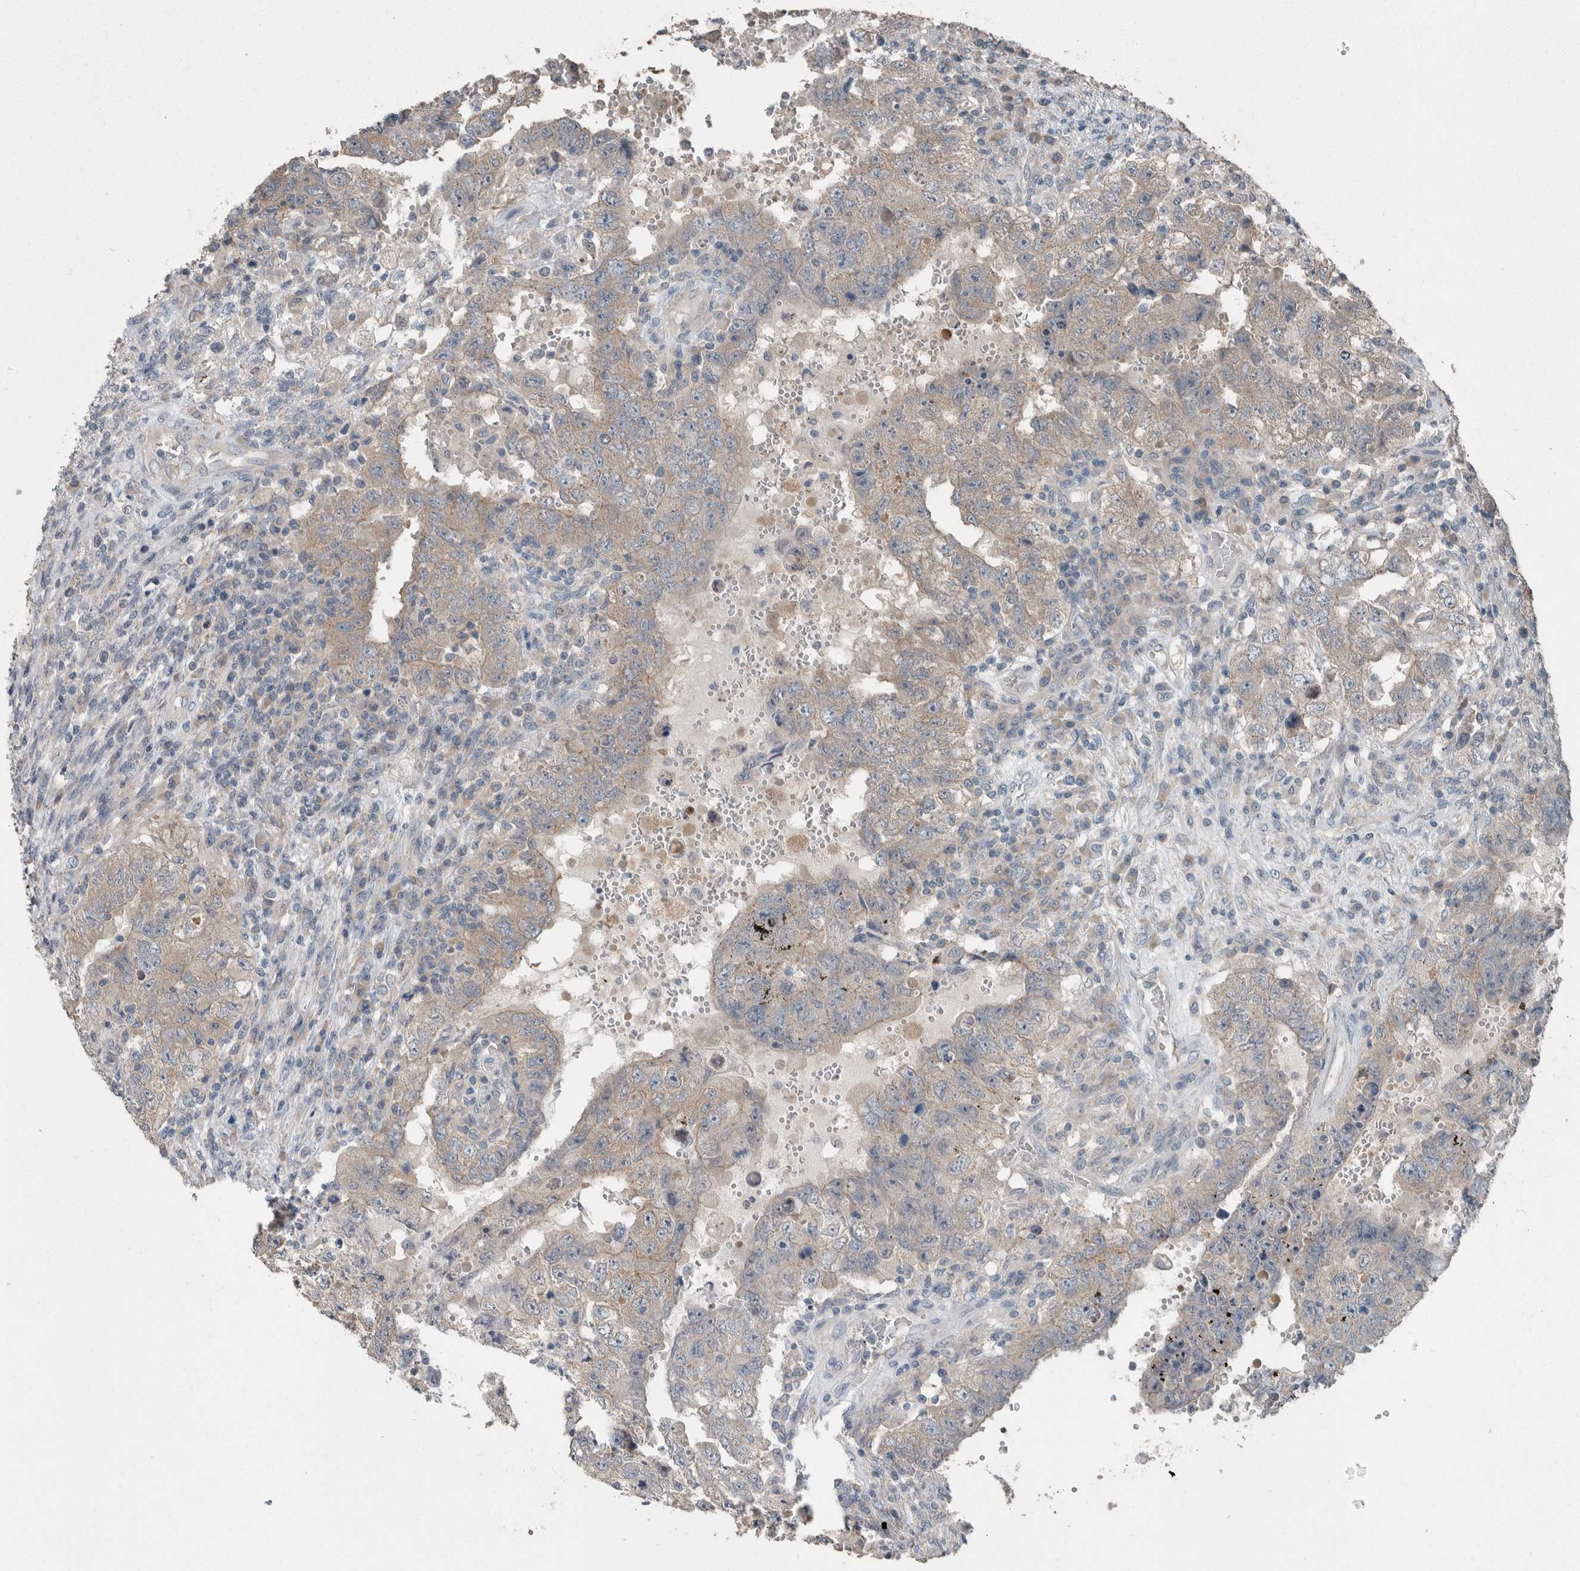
{"staining": {"intensity": "weak", "quantity": "<25%", "location": "cytoplasmic/membranous"}, "tissue": "testis cancer", "cell_type": "Tumor cells", "image_type": "cancer", "snomed": [{"axis": "morphology", "description": "Carcinoma, Embryonal, NOS"}, {"axis": "topography", "description": "Testis"}], "caption": "A high-resolution micrograph shows immunohistochemistry (IHC) staining of testis cancer, which exhibits no significant staining in tumor cells.", "gene": "KNTC1", "patient": {"sex": "male", "age": 26}}